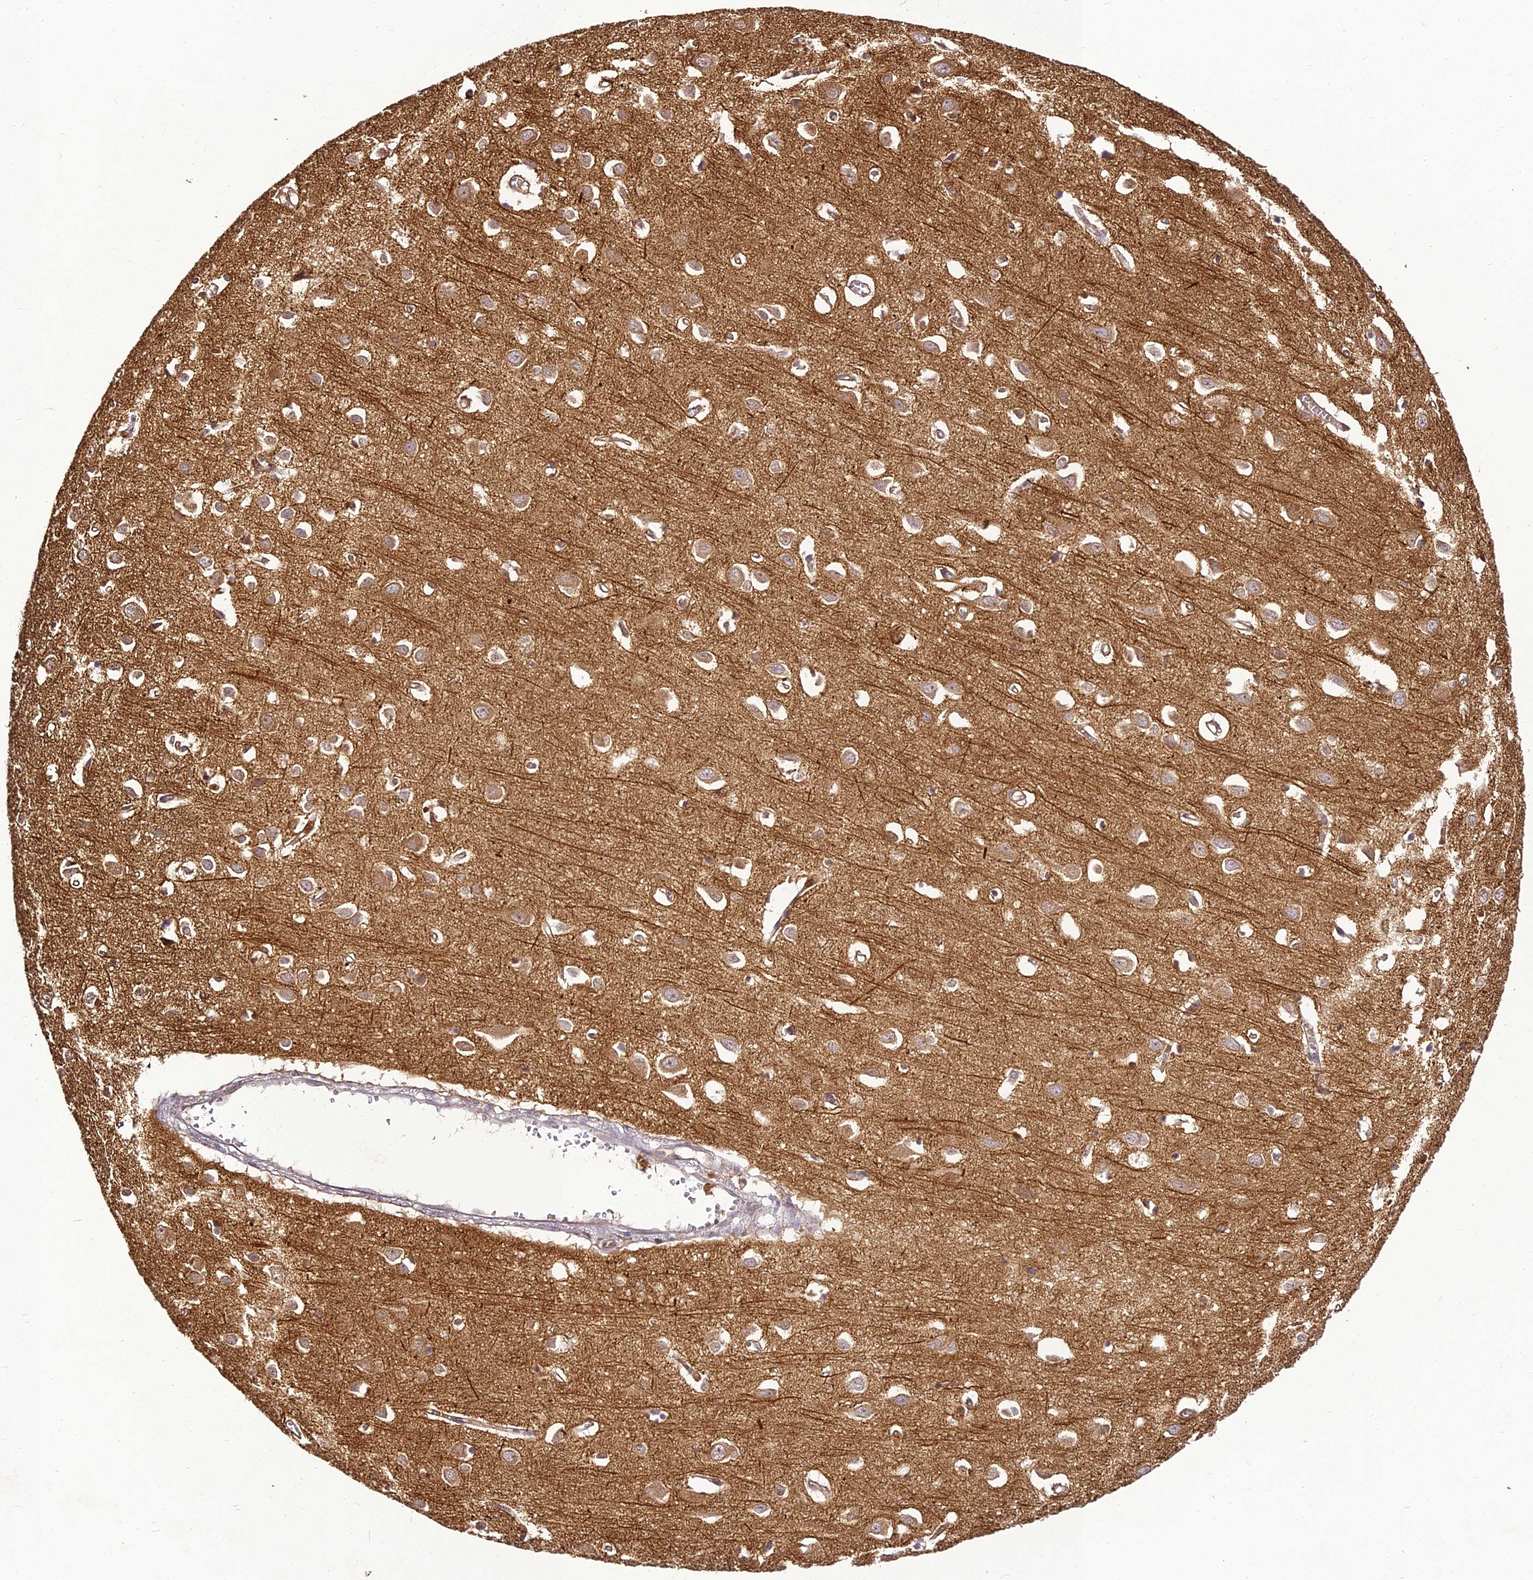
{"staining": {"intensity": "weak", "quantity": "25%-75%", "location": "cytoplasmic/membranous"}, "tissue": "cerebral cortex", "cell_type": "Endothelial cells", "image_type": "normal", "snomed": [{"axis": "morphology", "description": "Normal tissue, NOS"}, {"axis": "topography", "description": "Cerebral cortex"}], "caption": "Immunohistochemistry photomicrograph of normal cerebral cortex: human cerebral cortex stained using immunohistochemistry (IHC) shows low levels of weak protein expression localized specifically in the cytoplasmic/membranous of endothelial cells, appearing as a cytoplasmic/membranous brown color.", "gene": "BCDIN3D", "patient": {"sex": "female", "age": 64}}